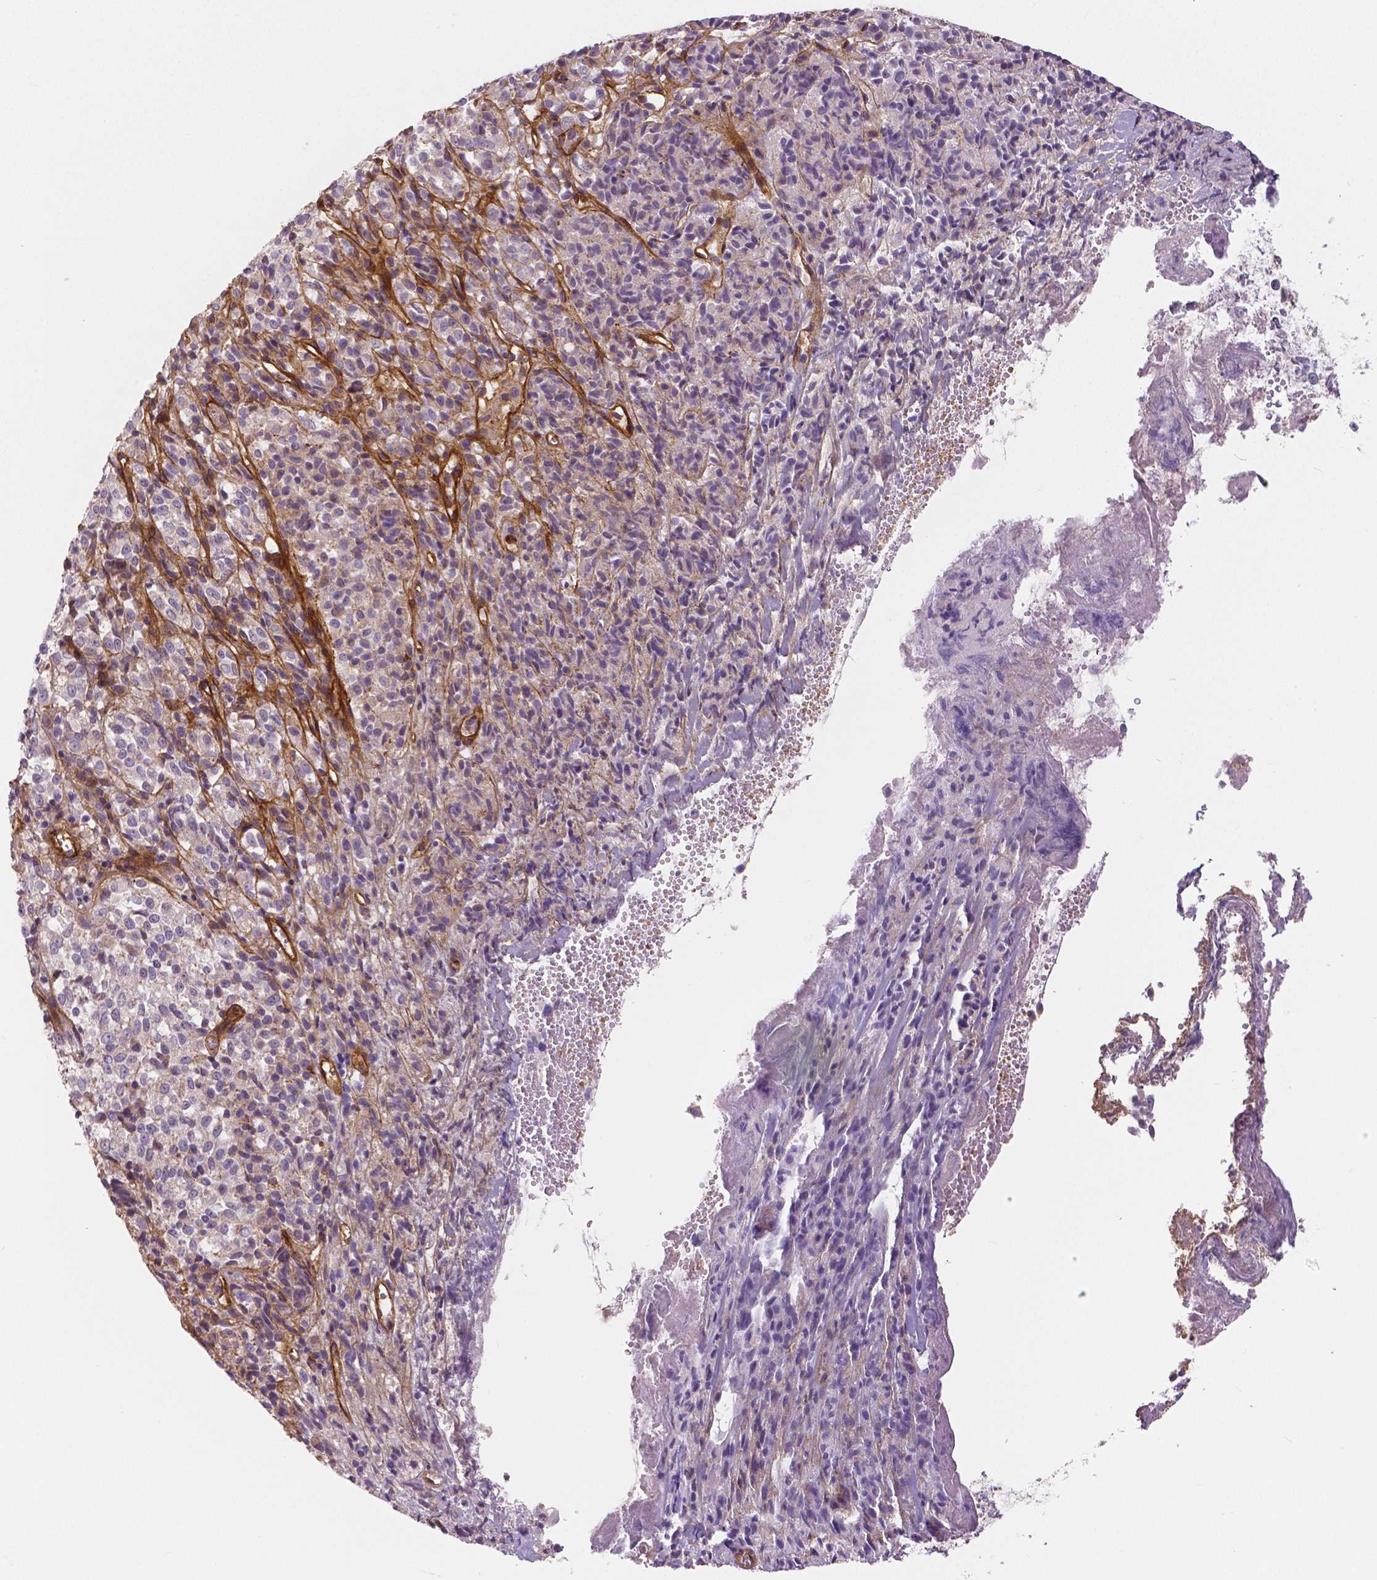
{"staining": {"intensity": "negative", "quantity": "none", "location": "none"}, "tissue": "melanoma", "cell_type": "Tumor cells", "image_type": "cancer", "snomed": [{"axis": "morphology", "description": "Malignant melanoma, Metastatic site"}, {"axis": "topography", "description": "Brain"}], "caption": "There is no significant staining in tumor cells of melanoma. (Immunohistochemistry (ihc), brightfield microscopy, high magnification).", "gene": "FLT1", "patient": {"sex": "female", "age": 56}}